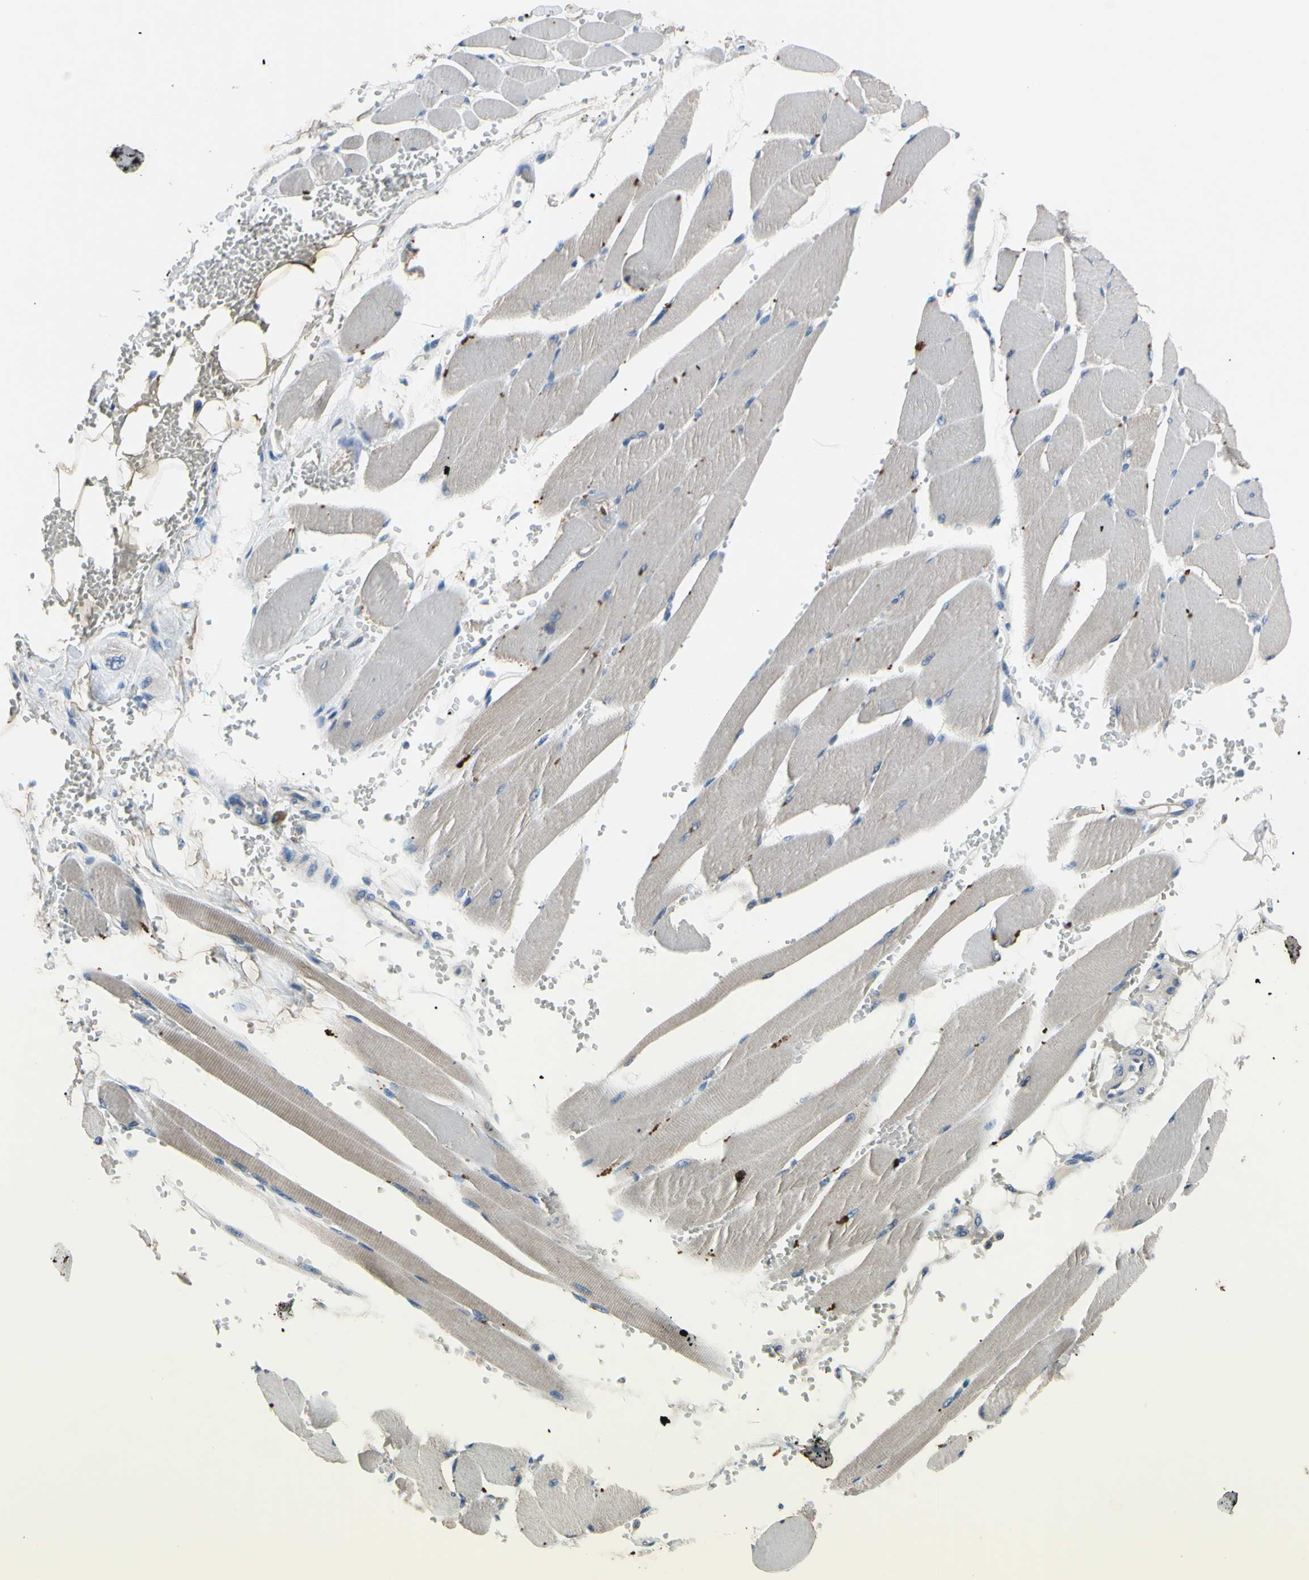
{"staining": {"intensity": "moderate", "quantity": "25%-75%", "location": "cytoplasmic/membranous"}, "tissue": "skeletal muscle", "cell_type": "Myocytes", "image_type": "normal", "snomed": [{"axis": "morphology", "description": "Normal tissue, NOS"}, {"axis": "topography", "description": "Skeletal muscle"}, {"axis": "topography", "description": "Oral tissue"}, {"axis": "topography", "description": "Peripheral nerve tissue"}], "caption": "Myocytes display medium levels of moderate cytoplasmic/membranous staining in about 25%-75% of cells in unremarkable human skeletal muscle. The staining was performed using DAB, with brown indicating positive protein expression. Nuclei are stained blue with hematoxylin.", "gene": "HILPDA", "patient": {"sex": "female", "age": 84}}